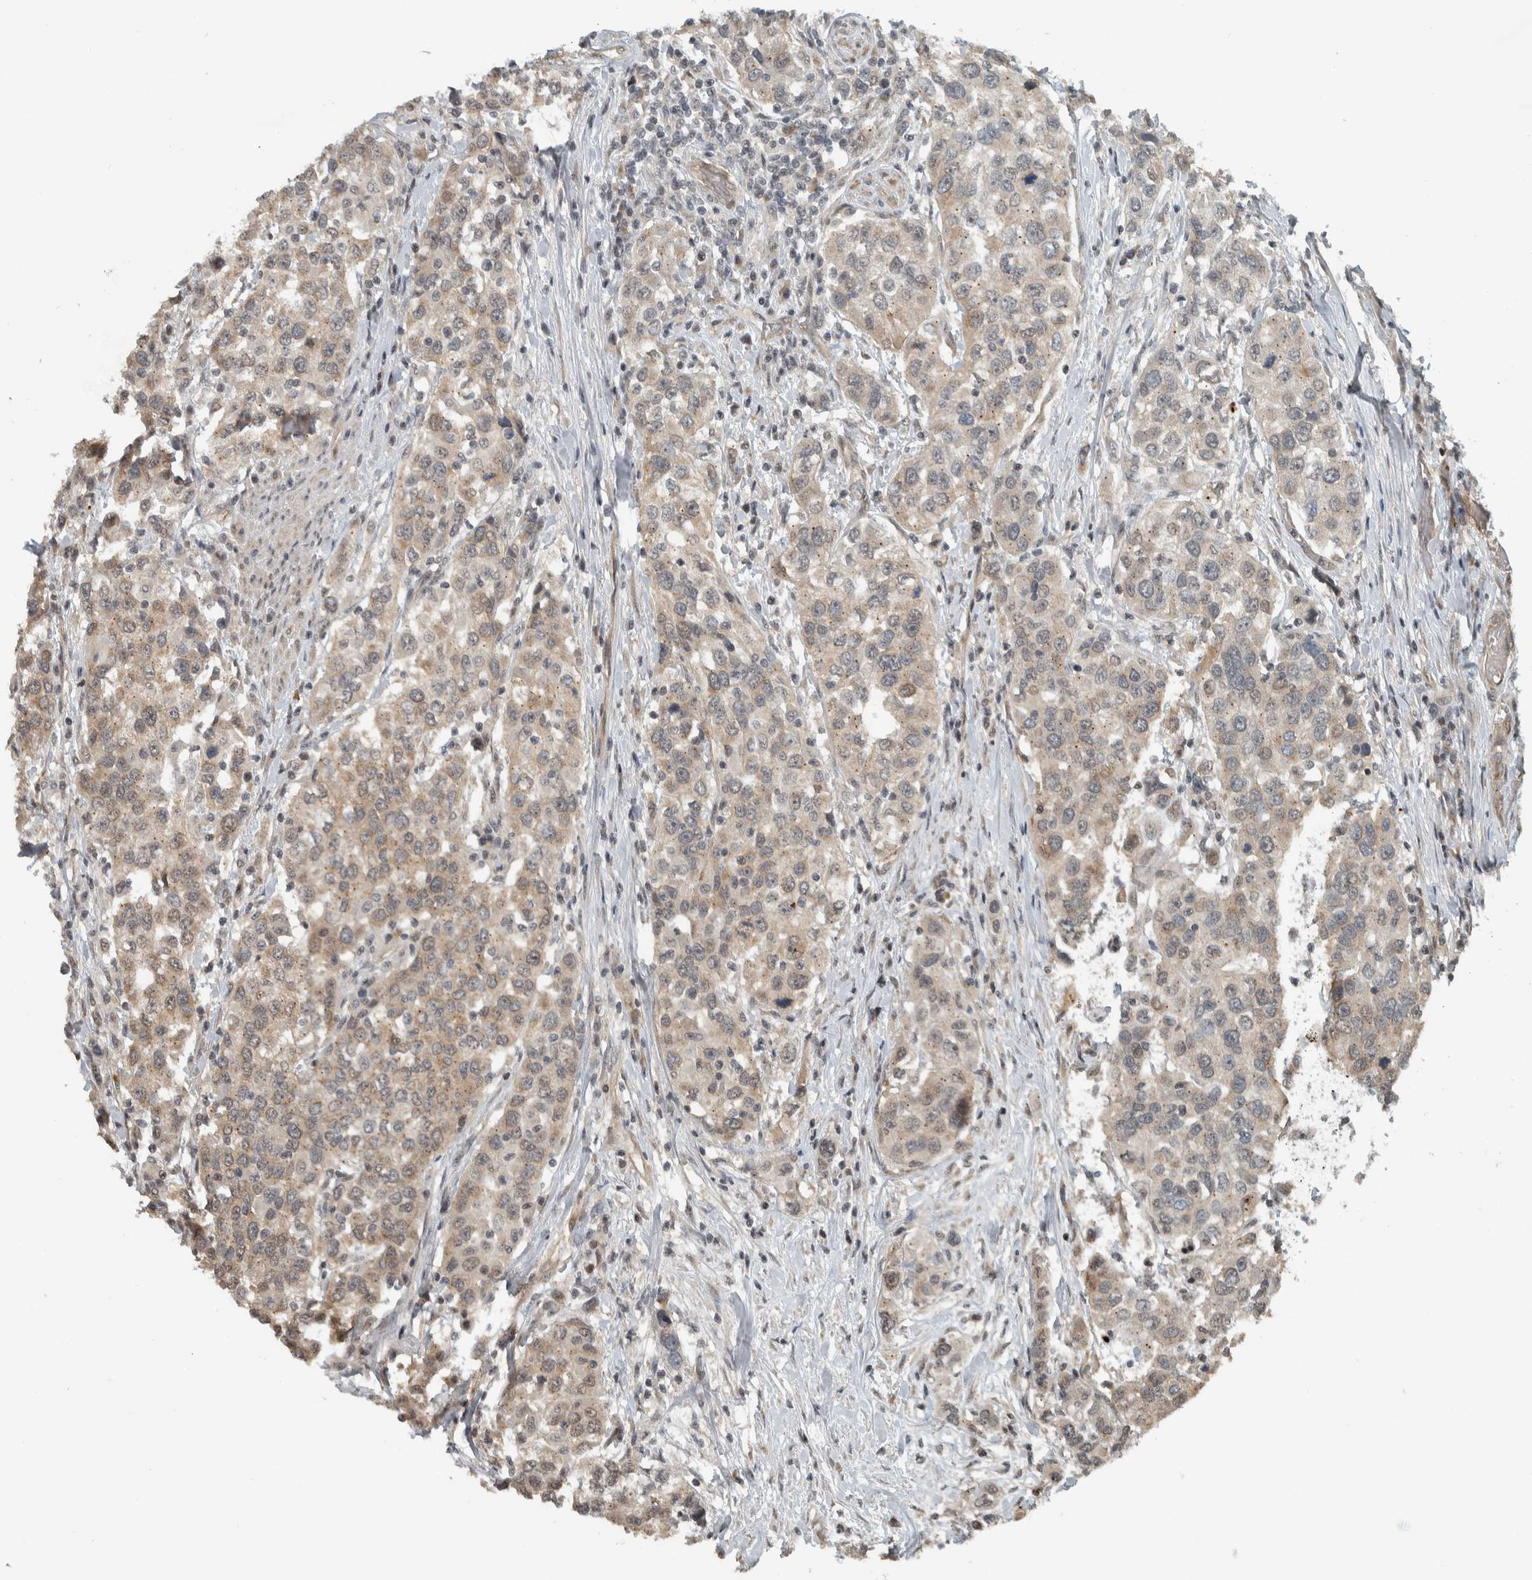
{"staining": {"intensity": "weak", "quantity": ">75%", "location": "cytoplasmic/membranous"}, "tissue": "urothelial cancer", "cell_type": "Tumor cells", "image_type": "cancer", "snomed": [{"axis": "morphology", "description": "Urothelial carcinoma, High grade"}, {"axis": "topography", "description": "Urinary bladder"}], "caption": "This micrograph displays immunohistochemistry (IHC) staining of human high-grade urothelial carcinoma, with low weak cytoplasmic/membranous staining in about >75% of tumor cells.", "gene": "NAPG", "patient": {"sex": "female", "age": 80}}